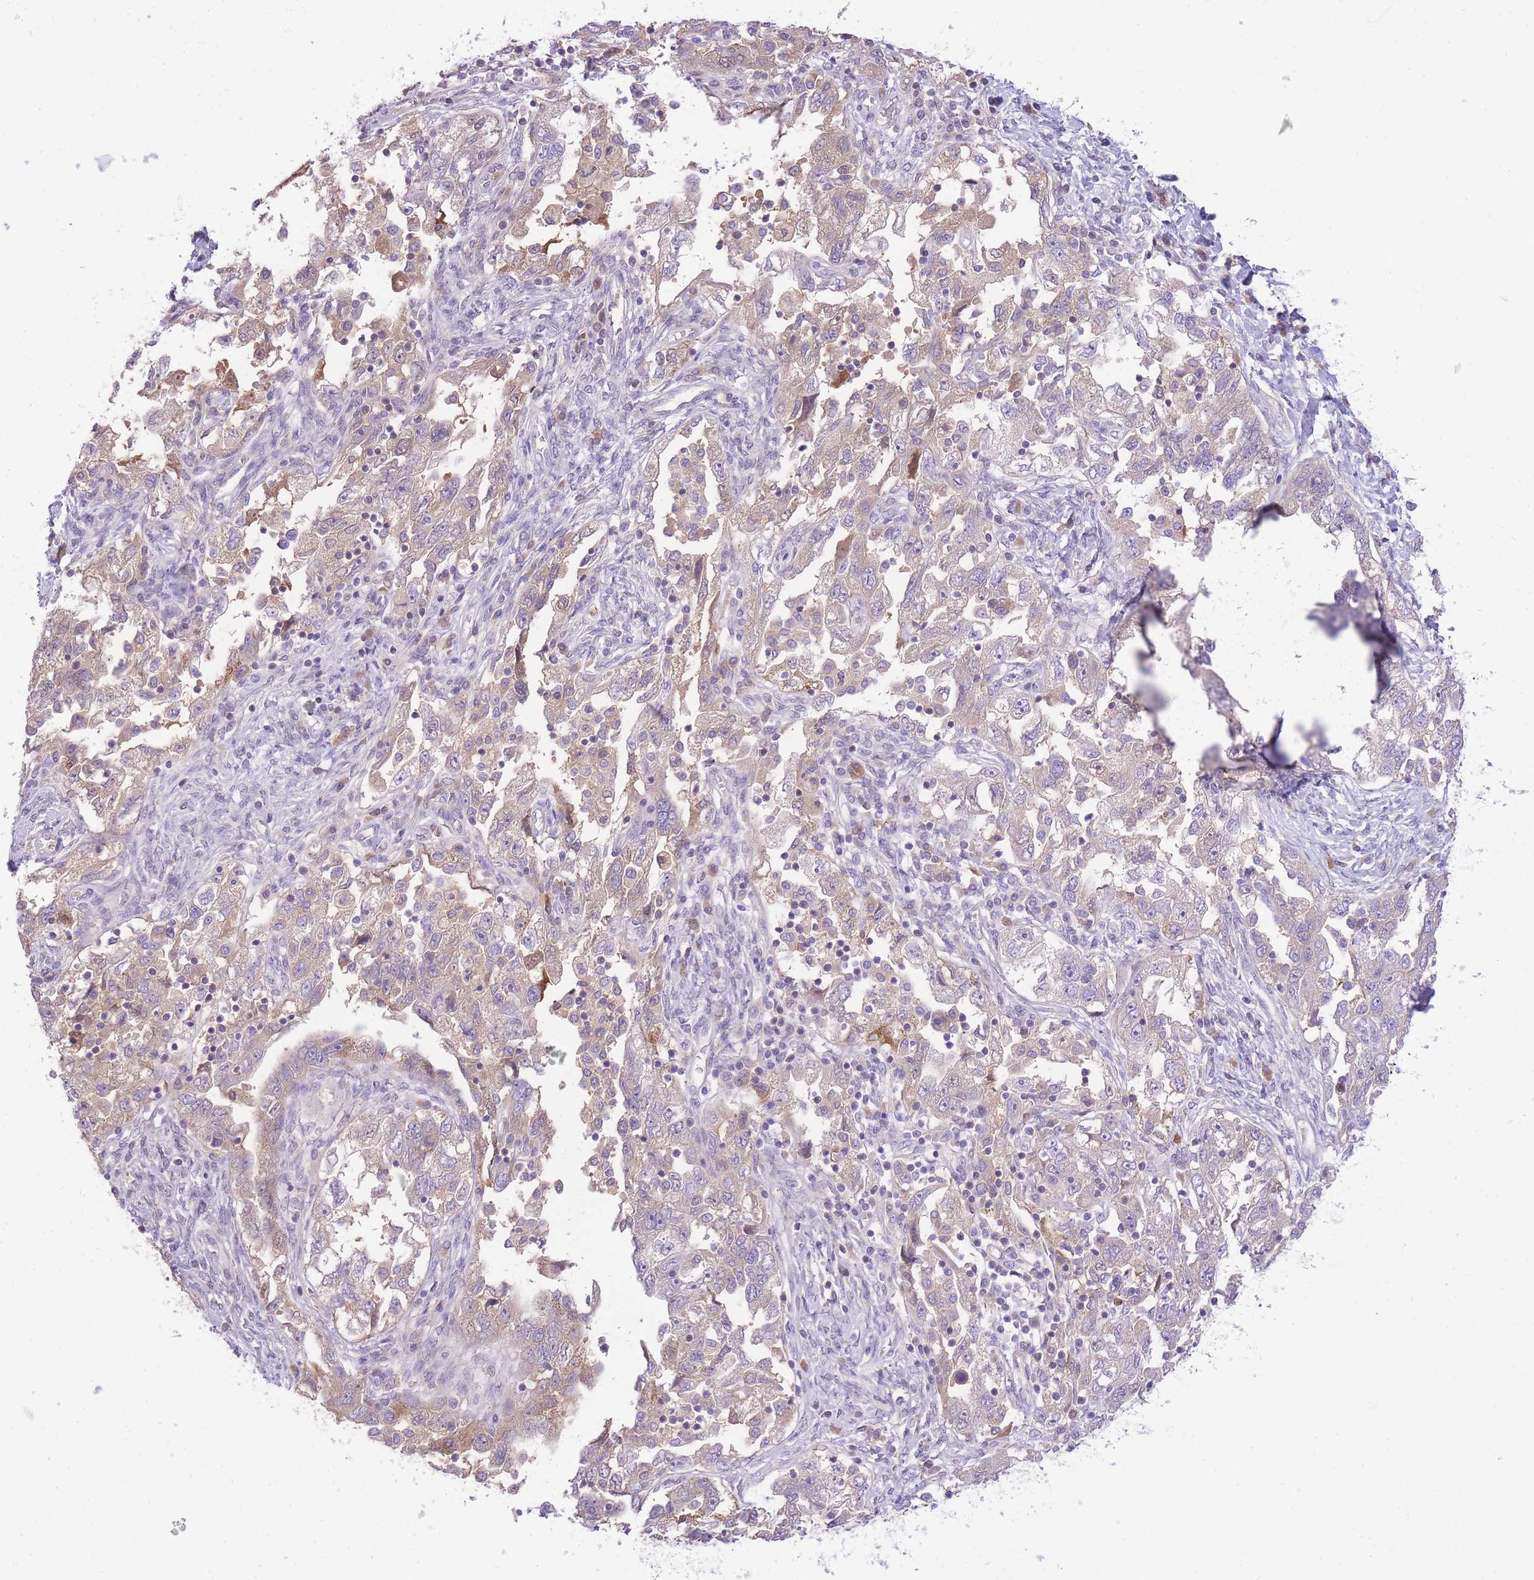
{"staining": {"intensity": "weak", "quantity": "25%-75%", "location": "cytoplasmic/membranous"}, "tissue": "ovarian cancer", "cell_type": "Tumor cells", "image_type": "cancer", "snomed": [{"axis": "morphology", "description": "Carcinoma, NOS"}, {"axis": "morphology", "description": "Cystadenocarcinoma, serous, NOS"}, {"axis": "topography", "description": "Ovary"}], "caption": "Immunohistochemistry (IHC) image of neoplastic tissue: human ovarian cancer (serous cystadenocarcinoma) stained using IHC exhibits low levels of weak protein expression localized specifically in the cytoplasmic/membranous of tumor cells, appearing as a cytoplasmic/membranous brown color.", "gene": "LIPH", "patient": {"sex": "female", "age": 69}}